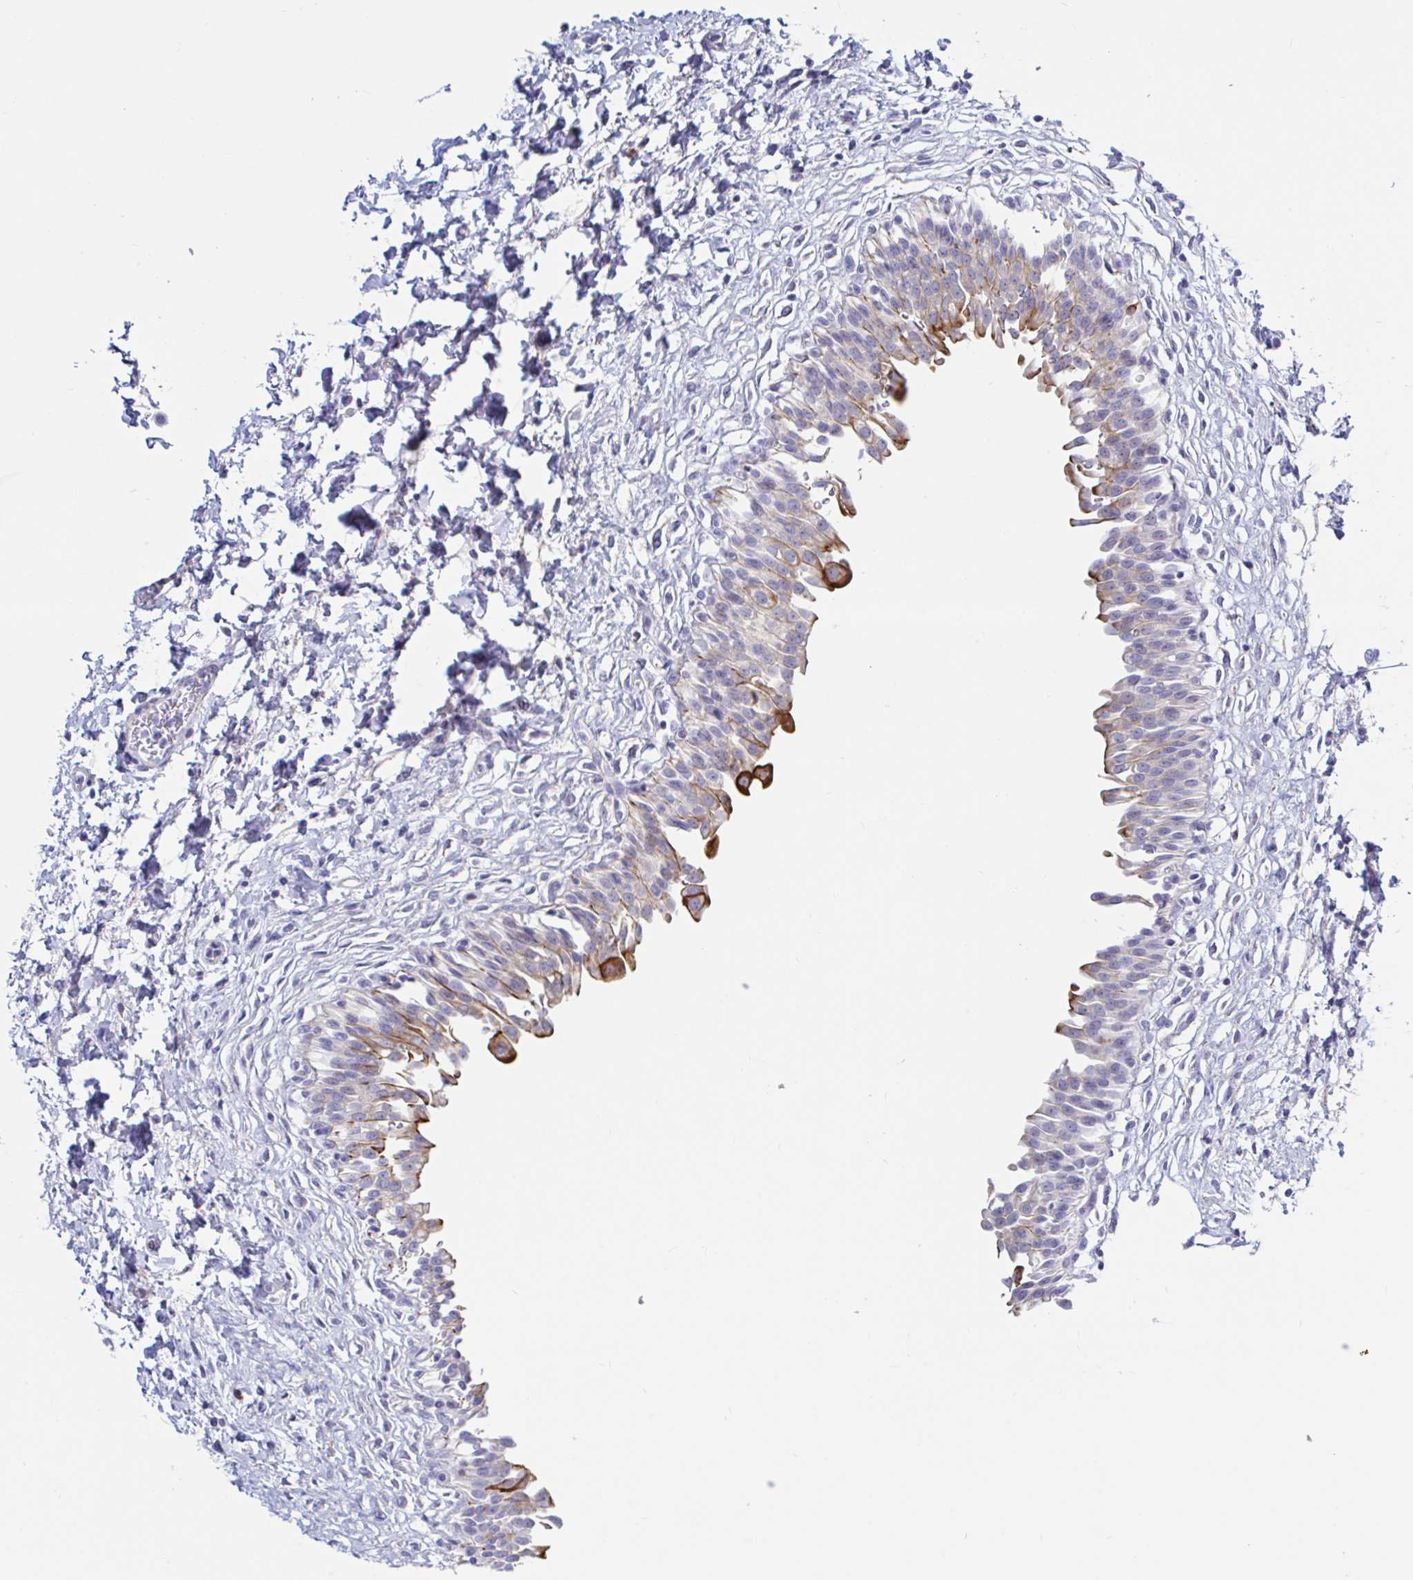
{"staining": {"intensity": "strong", "quantity": "<25%", "location": "cytoplasmic/membranous"}, "tissue": "urinary bladder", "cell_type": "Urothelial cells", "image_type": "normal", "snomed": [{"axis": "morphology", "description": "Normal tissue, NOS"}, {"axis": "topography", "description": "Urinary bladder"}], "caption": "This is a micrograph of immunohistochemistry staining of unremarkable urinary bladder, which shows strong expression in the cytoplasmic/membranous of urothelial cells.", "gene": "ENSG00000271254", "patient": {"sex": "male", "age": 37}}